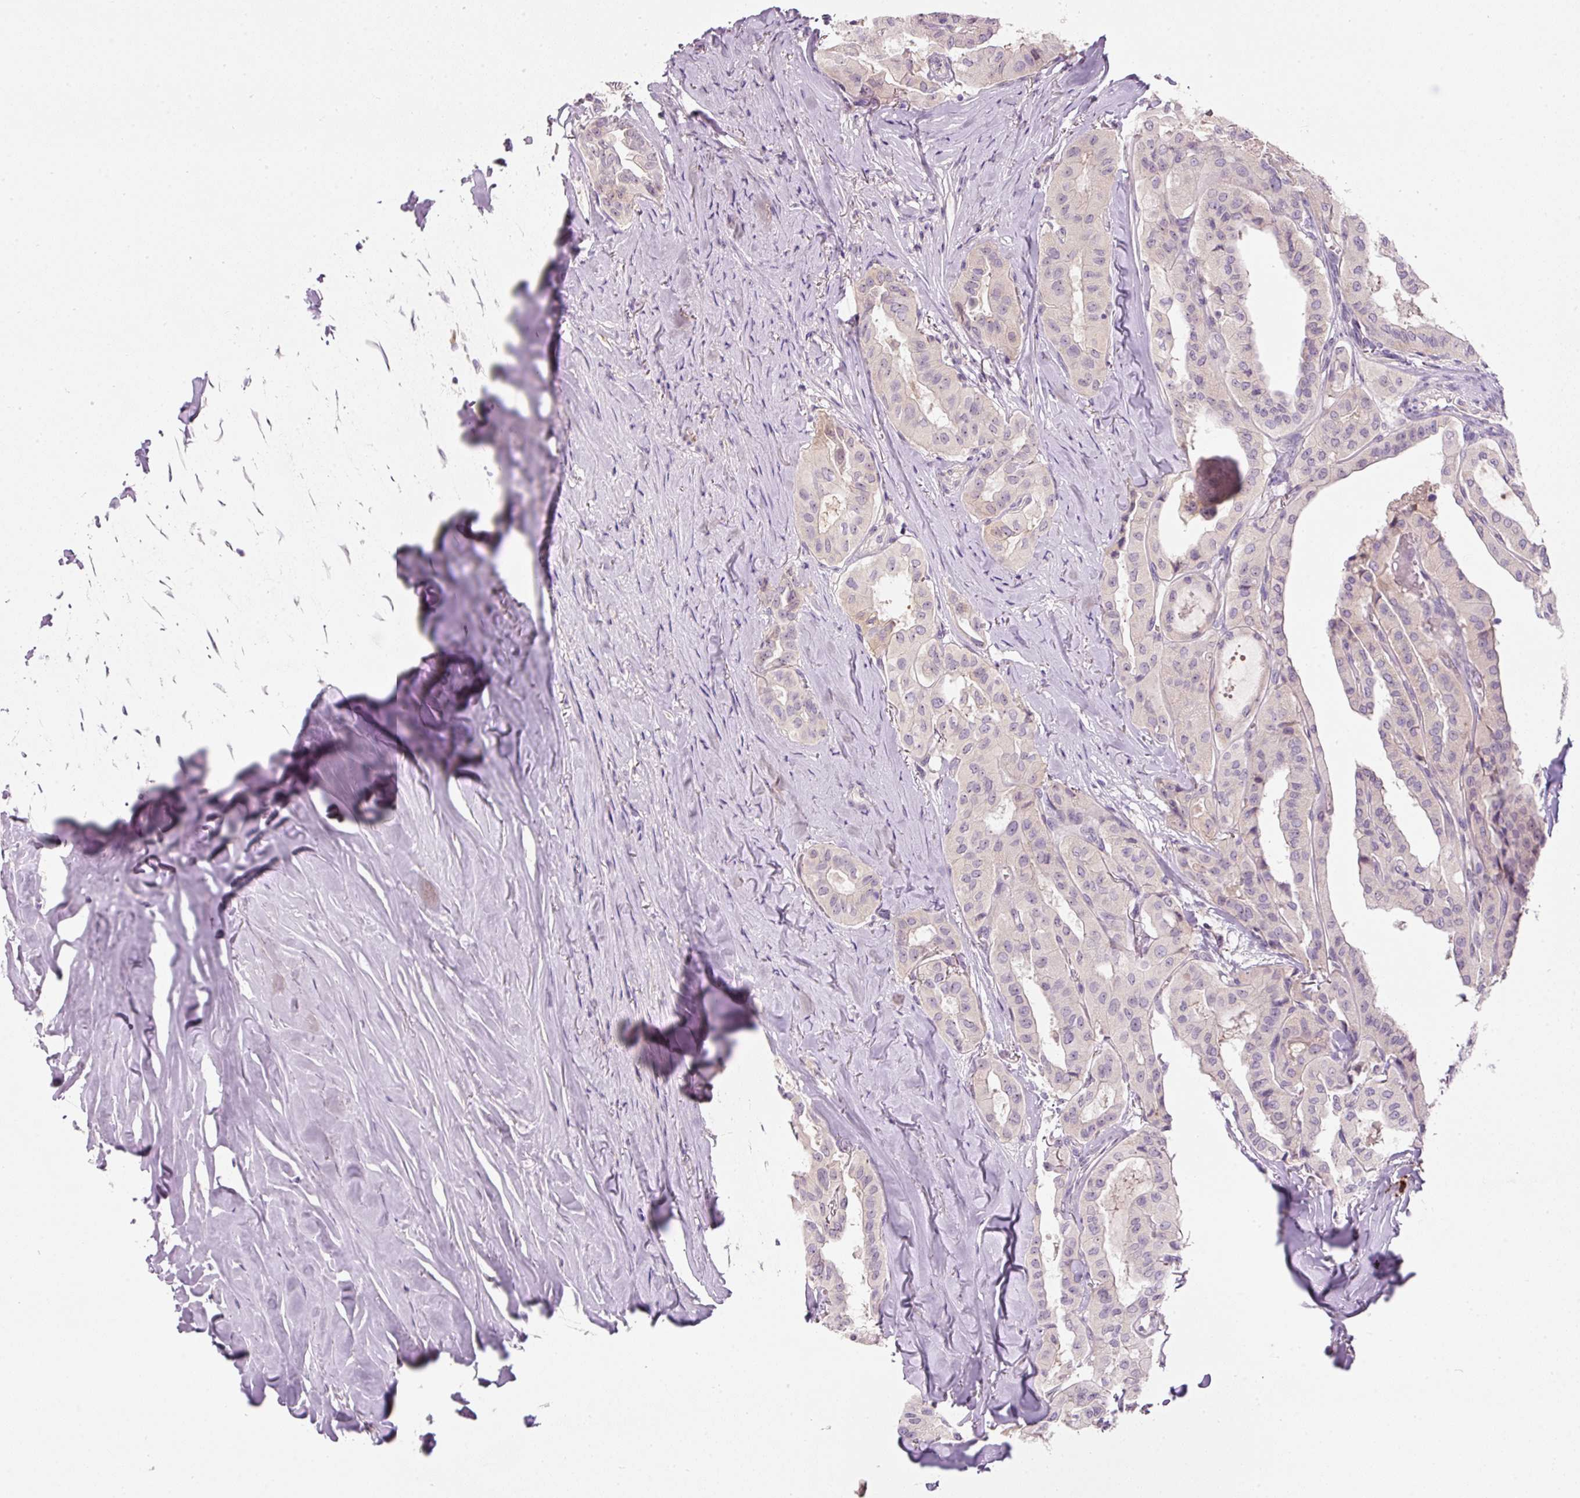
{"staining": {"intensity": "negative", "quantity": "none", "location": "none"}, "tissue": "thyroid cancer", "cell_type": "Tumor cells", "image_type": "cancer", "snomed": [{"axis": "morphology", "description": "Papillary adenocarcinoma, NOS"}, {"axis": "topography", "description": "Thyroid gland"}], "caption": "DAB immunohistochemical staining of human thyroid cancer demonstrates no significant staining in tumor cells.", "gene": "TMEM37", "patient": {"sex": "female", "age": 59}}